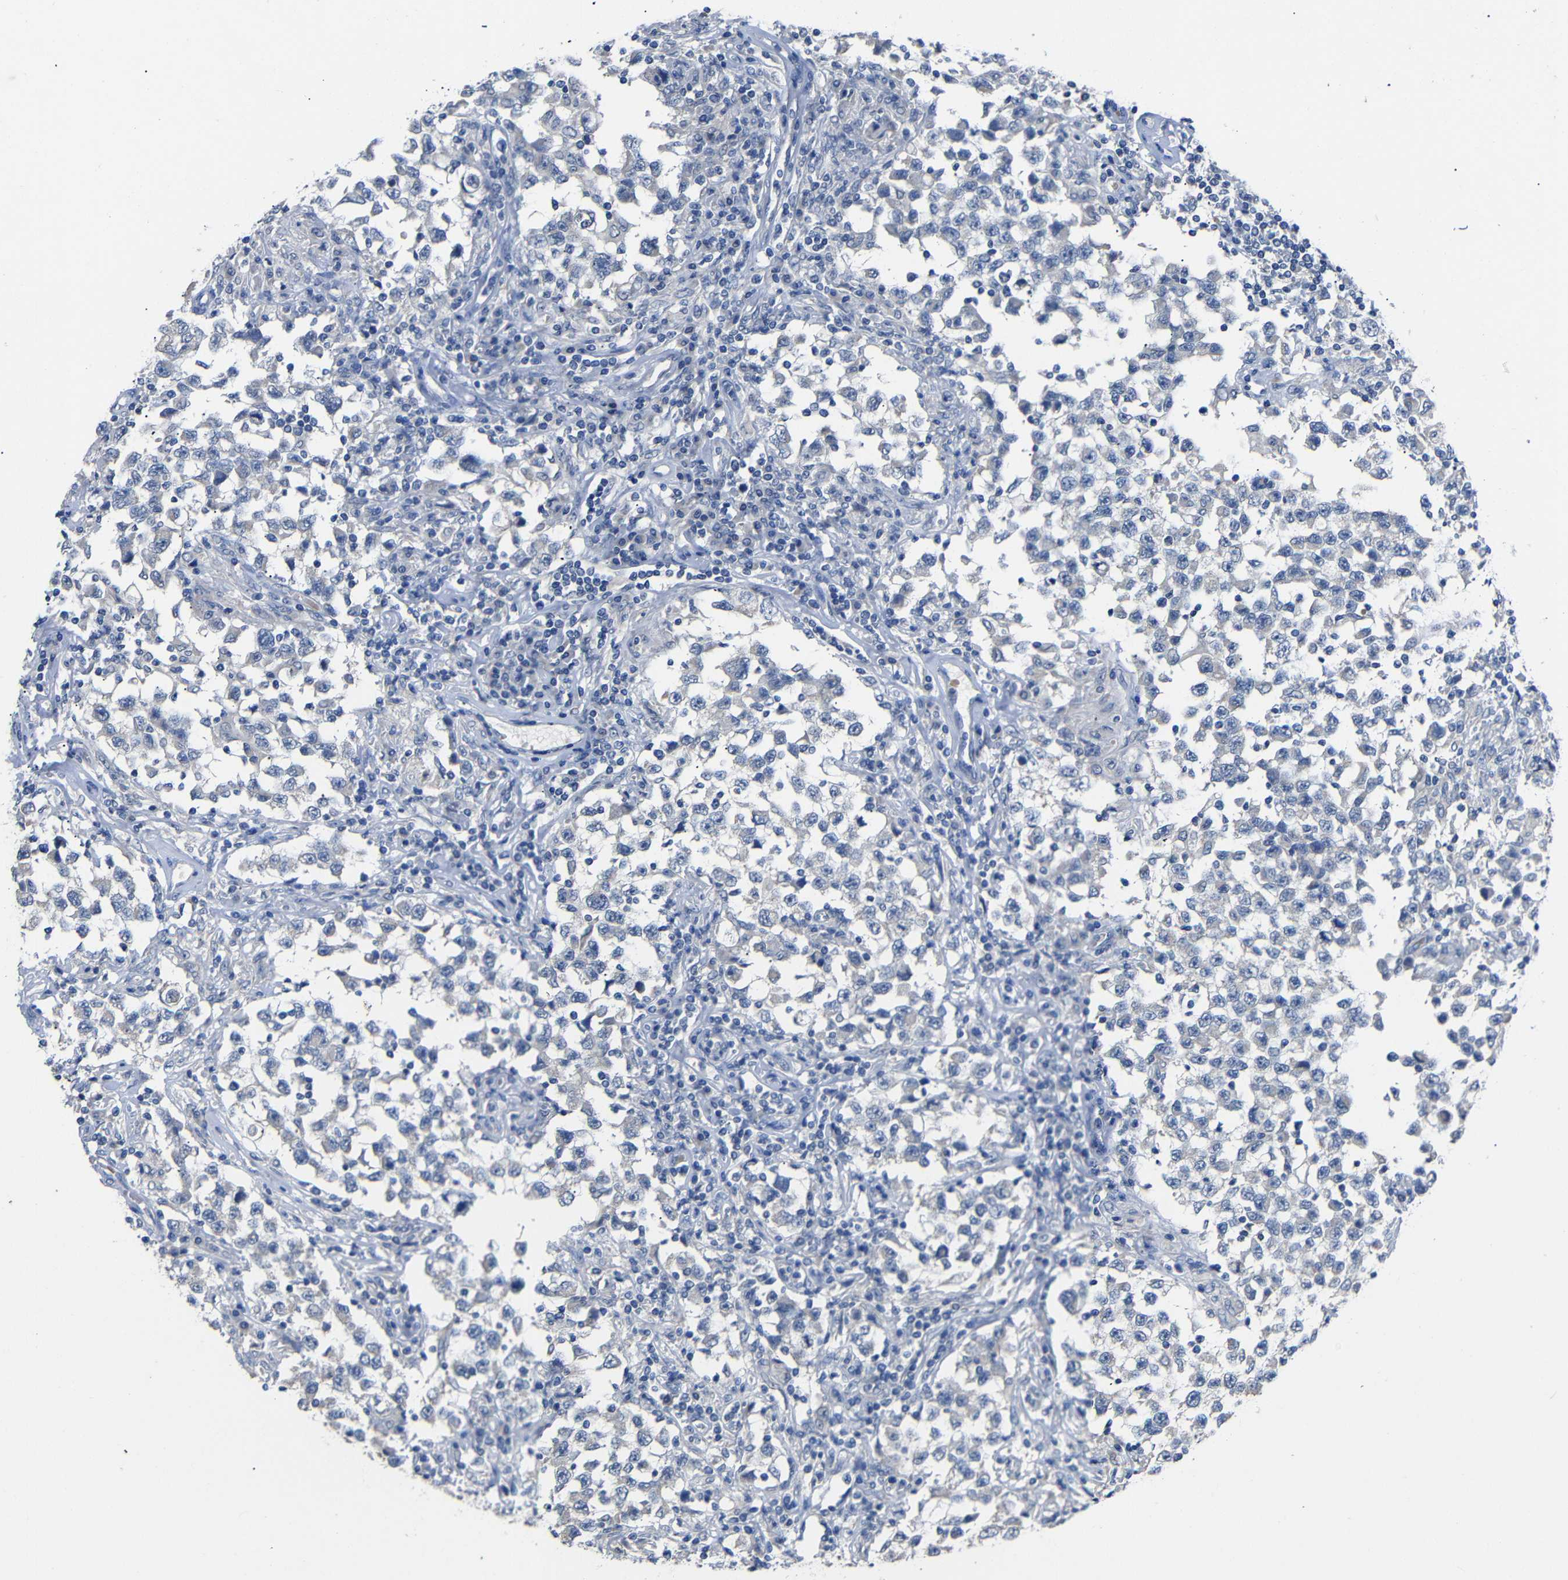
{"staining": {"intensity": "negative", "quantity": "none", "location": "none"}, "tissue": "testis cancer", "cell_type": "Tumor cells", "image_type": "cancer", "snomed": [{"axis": "morphology", "description": "Carcinoma, Embryonal, NOS"}, {"axis": "topography", "description": "Testis"}], "caption": "Immunohistochemistry photomicrograph of neoplastic tissue: human testis cancer stained with DAB reveals no significant protein staining in tumor cells.", "gene": "HNF1A", "patient": {"sex": "male", "age": 21}}